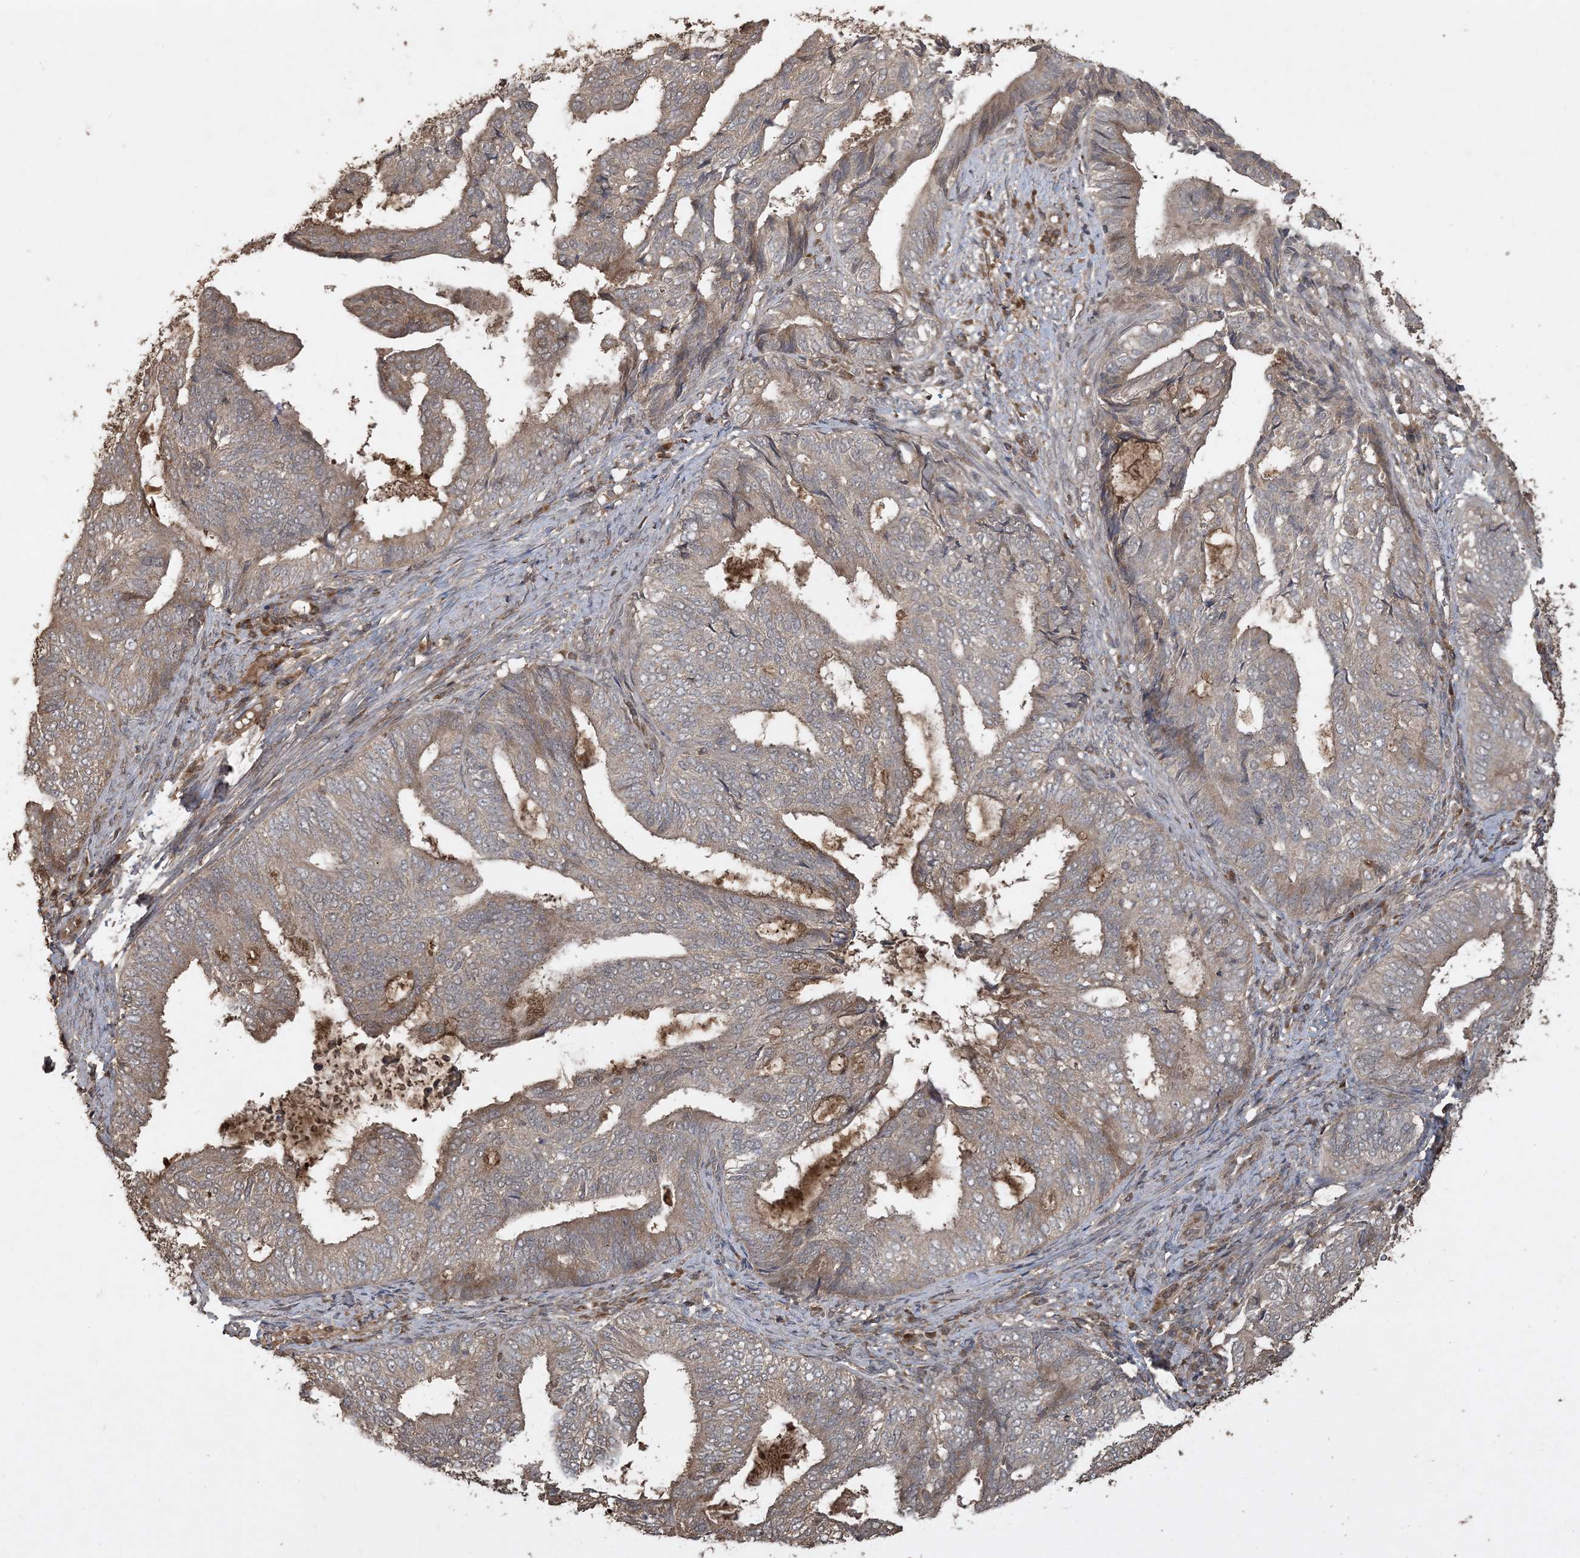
{"staining": {"intensity": "weak", "quantity": "25%-75%", "location": "cytoplasmic/membranous"}, "tissue": "endometrial cancer", "cell_type": "Tumor cells", "image_type": "cancer", "snomed": [{"axis": "morphology", "description": "Adenocarcinoma, NOS"}, {"axis": "topography", "description": "Endometrium"}], "caption": "Endometrial cancer tissue demonstrates weak cytoplasmic/membranous staining in about 25%-75% of tumor cells, visualized by immunohistochemistry. Using DAB (brown) and hematoxylin (blue) stains, captured at high magnification using brightfield microscopy.", "gene": "EFCAB8", "patient": {"sex": "female", "age": 58}}